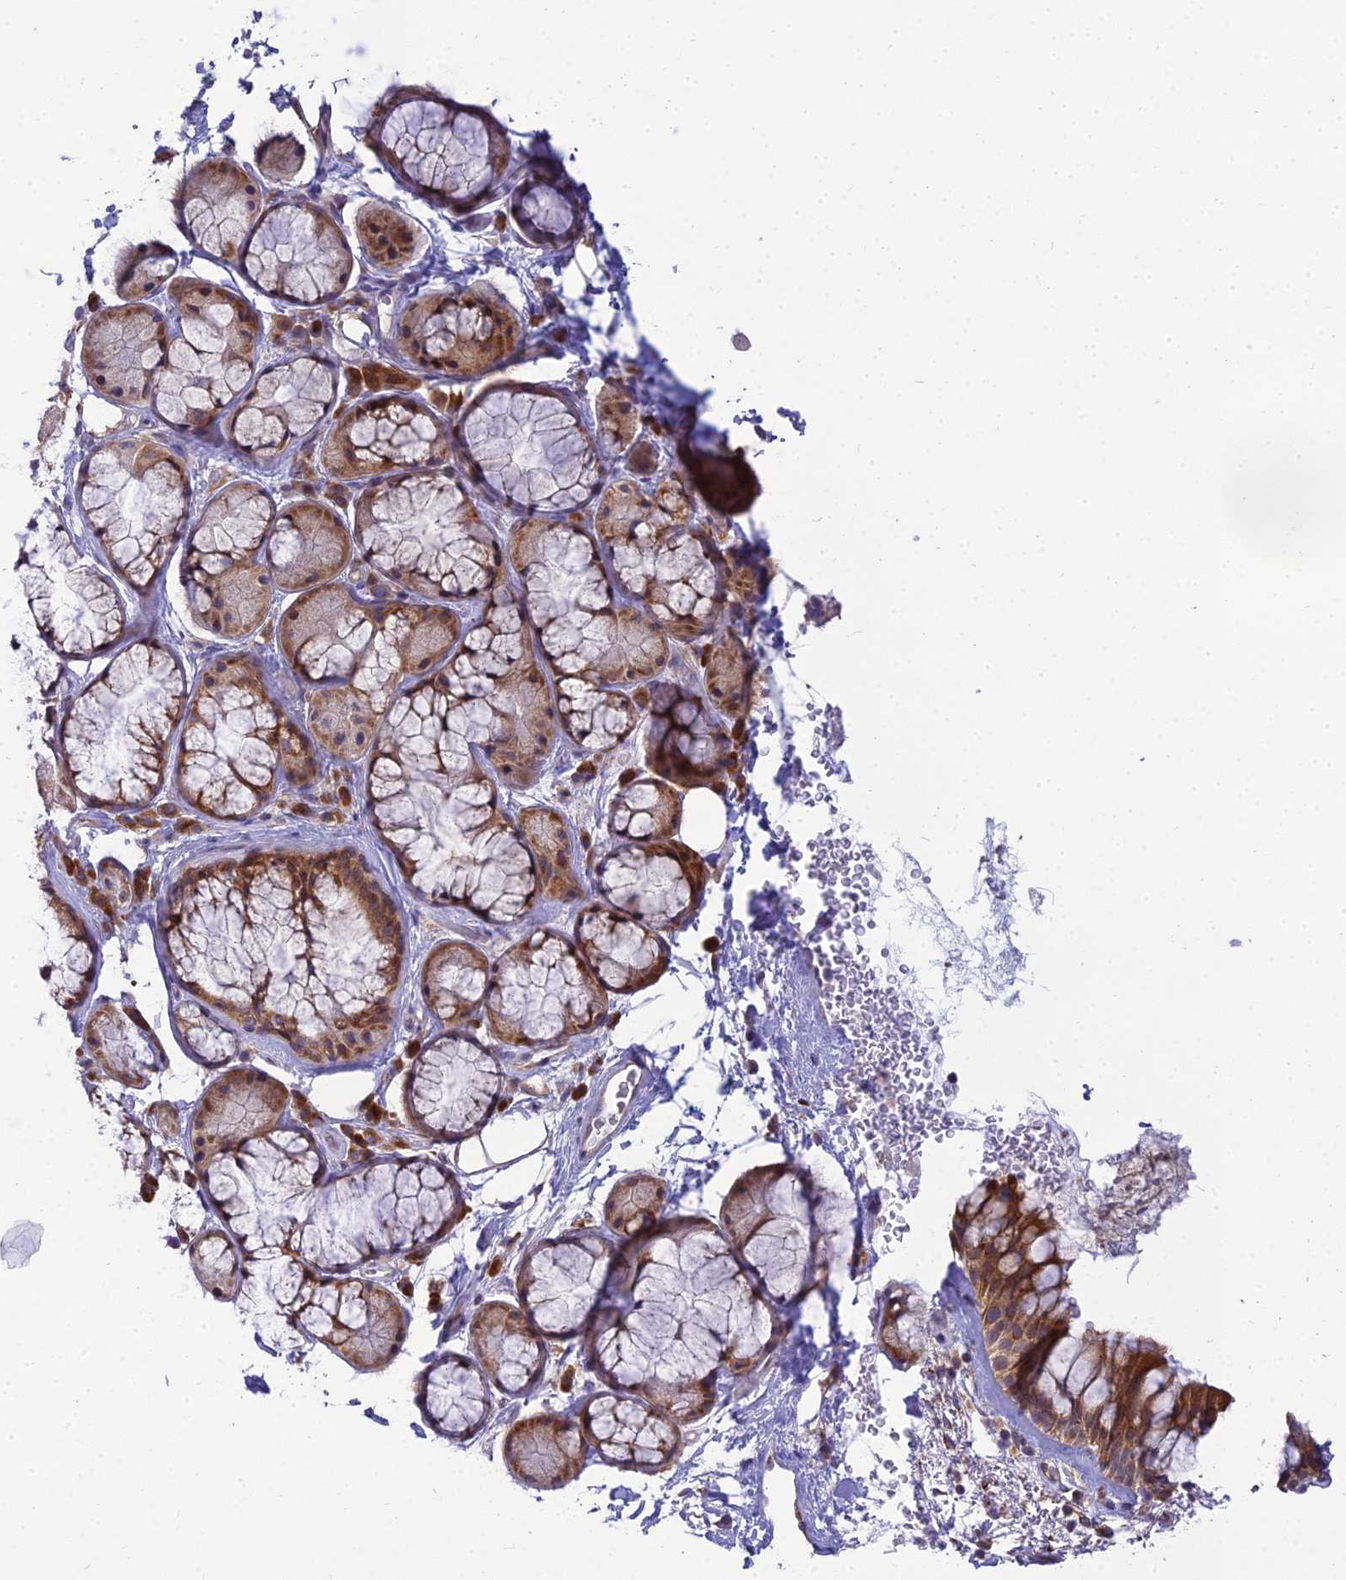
{"staining": {"intensity": "moderate", "quantity": ">75%", "location": "cytoplasmic/membranous"}, "tissue": "bronchus", "cell_type": "Respiratory epithelial cells", "image_type": "normal", "snomed": [{"axis": "morphology", "description": "Normal tissue, NOS"}, {"axis": "morphology", "description": "Squamous cell carcinoma, NOS"}, {"axis": "topography", "description": "Lymph node"}, {"axis": "topography", "description": "Bronchus"}, {"axis": "topography", "description": "Lung"}], "caption": "Normal bronchus was stained to show a protein in brown. There is medium levels of moderate cytoplasmic/membranous expression in about >75% of respiratory epithelial cells. The protein of interest is stained brown, and the nuclei are stained in blue (DAB IHC with brightfield microscopy, high magnification).", "gene": "CLCN7", "patient": {"sex": "male", "age": 66}}